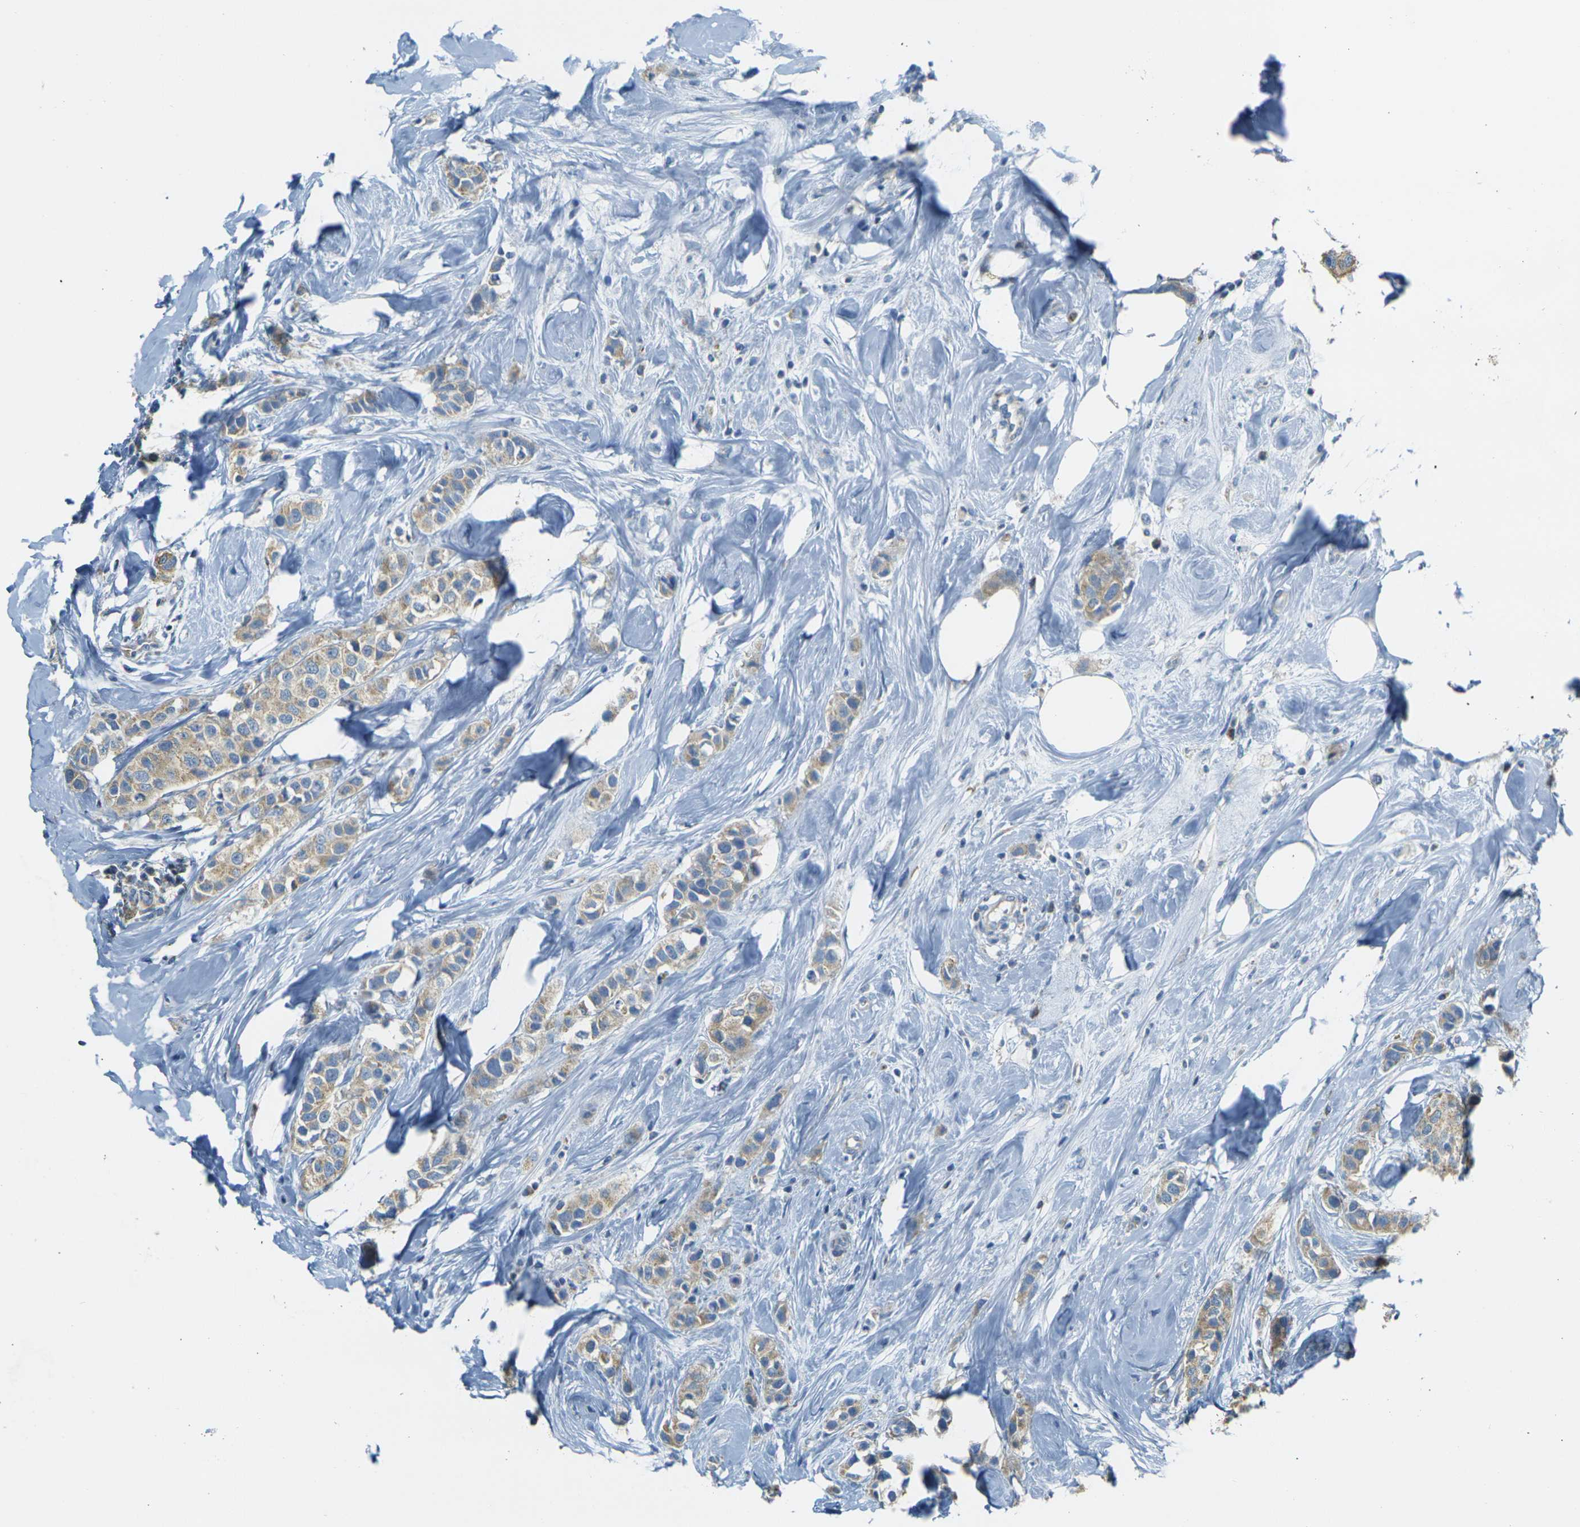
{"staining": {"intensity": "weak", "quantity": ">75%", "location": "cytoplasmic/membranous"}, "tissue": "breast cancer", "cell_type": "Tumor cells", "image_type": "cancer", "snomed": [{"axis": "morphology", "description": "Normal tissue, NOS"}, {"axis": "morphology", "description": "Duct carcinoma"}, {"axis": "topography", "description": "Breast"}], "caption": "Brown immunohistochemical staining in human breast cancer (intraductal carcinoma) reveals weak cytoplasmic/membranous positivity in approximately >75% of tumor cells. (Brightfield microscopy of DAB IHC at high magnification).", "gene": "PARD6B", "patient": {"sex": "female", "age": 50}}